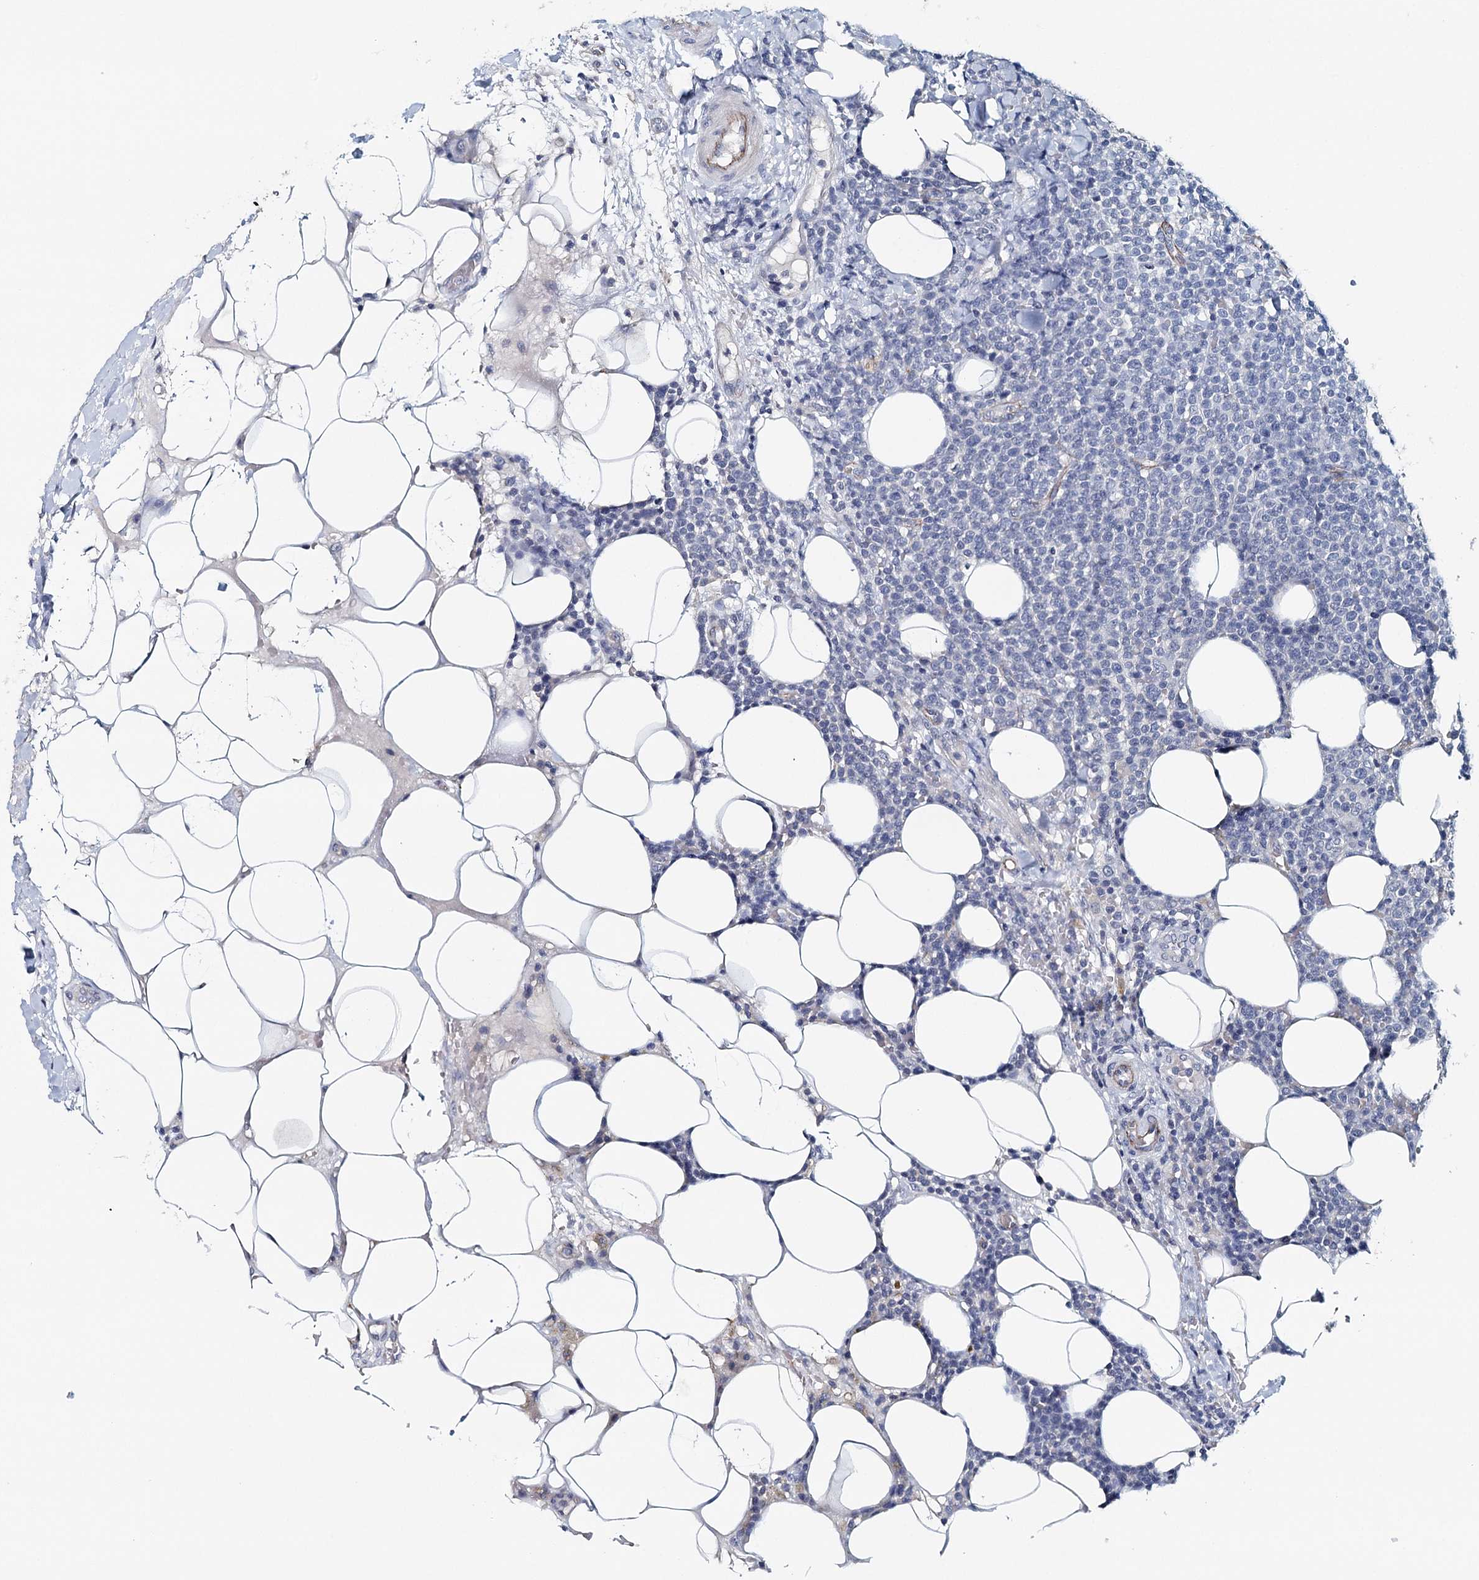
{"staining": {"intensity": "negative", "quantity": "none", "location": "none"}, "tissue": "lymphoma", "cell_type": "Tumor cells", "image_type": "cancer", "snomed": [{"axis": "morphology", "description": "Malignant lymphoma, non-Hodgkin's type, High grade"}, {"axis": "topography", "description": "Lymph node"}], "caption": "This micrograph is of high-grade malignant lymphoma, non-Hodgkin's type stained with immunohistochemistry (IHC) to label a protein in brown with the nuclei are counter-stained blue. There is no positivity in tumor cells.", "gene": "SYNPO", "patient": {"sex": "male", "age": 61}}